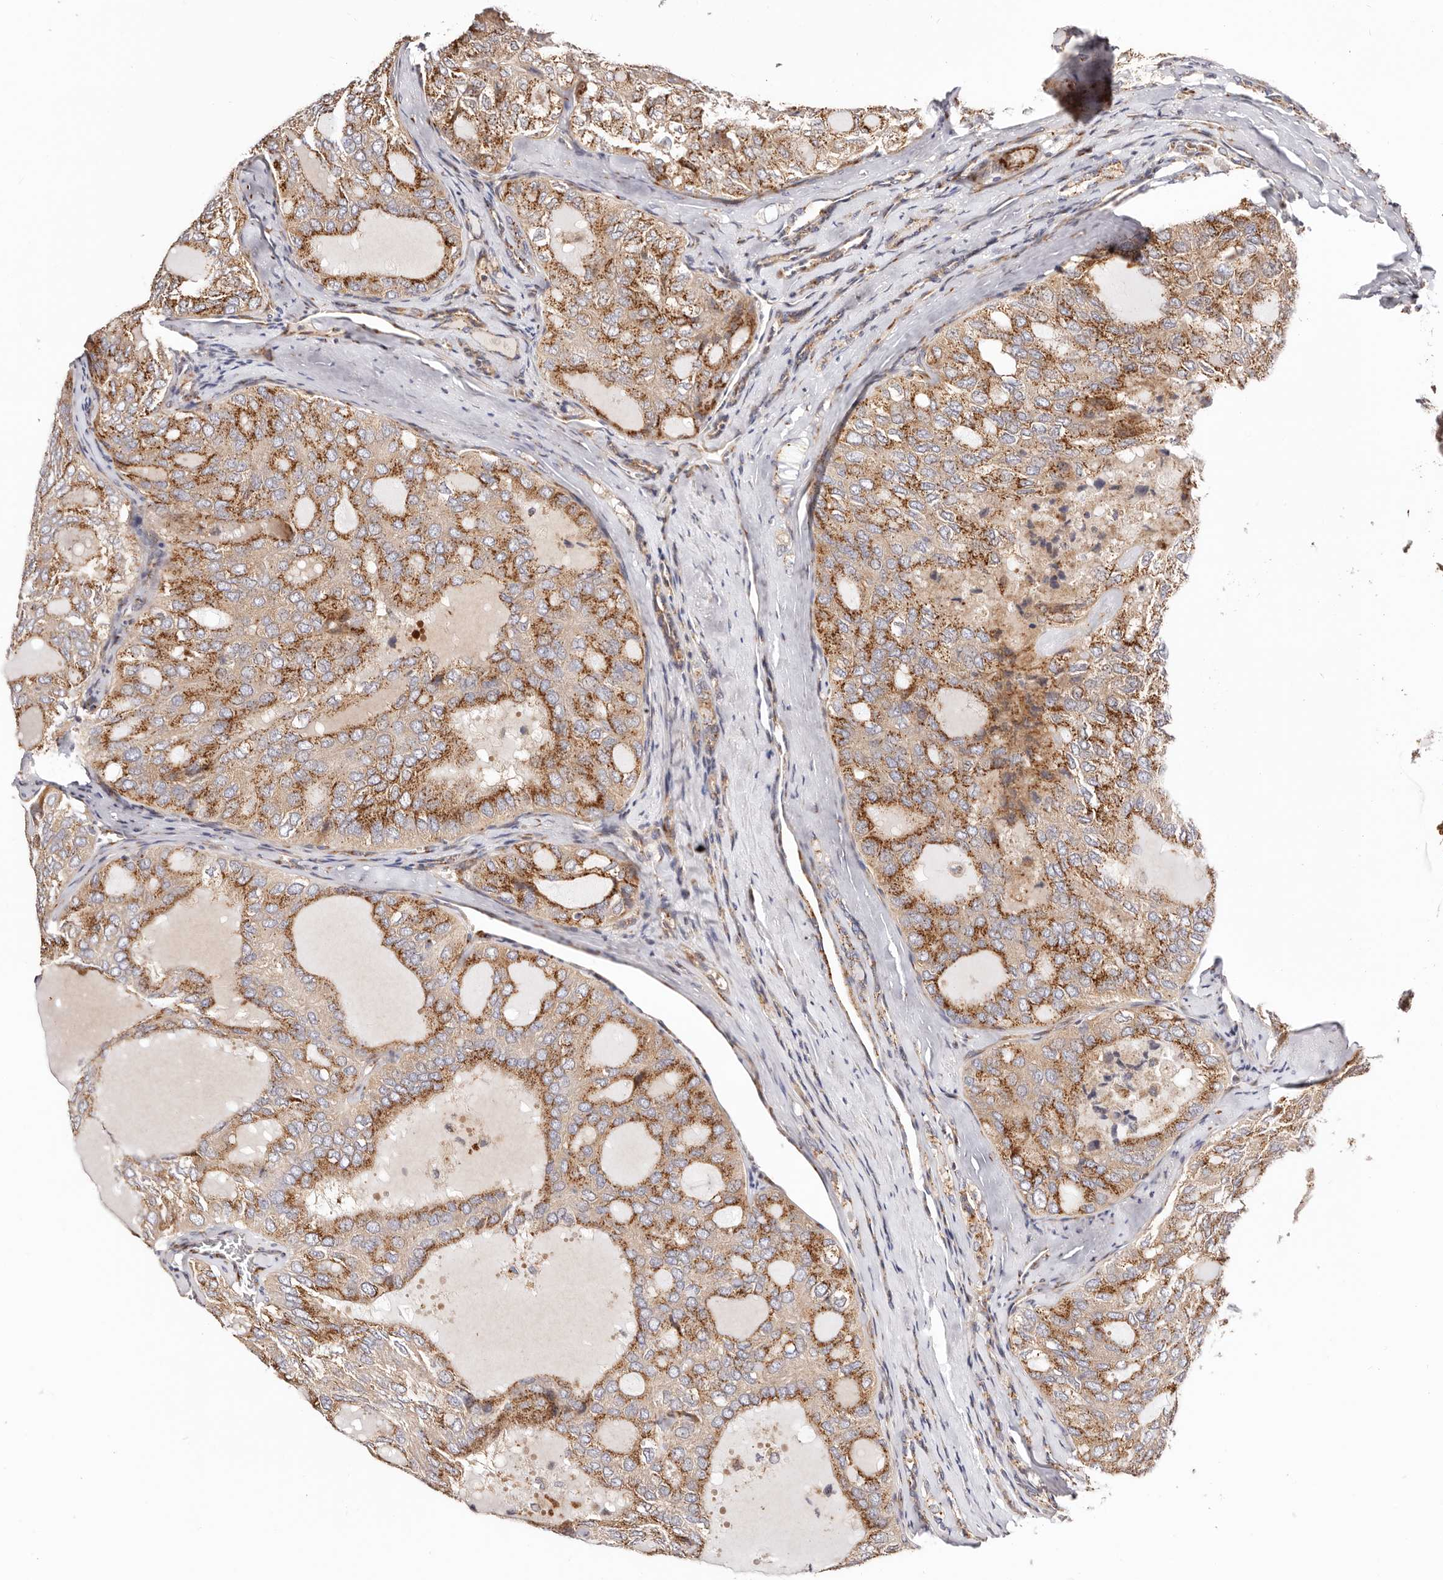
{"staining": {"intensity": "strong", "quantity": ">75%", "location": "cytoplasmic/membranous"}, "tissue": "thyroid cancer", "cell_type": "Tumor cells", "image_type": "cancer", "snomed": [{"axis": "morphology", "description": "Follicular adenoma carcinoma, NOS"}, {"axis": "topography", "description": "Thyroid gland"}], "caption": "Follicular adenoma carcinoma (thyroid) stained for a protein reveals strong cytoplasmic/membranous positivity in tumor cells.", "gene": "MAPK6", "patient": {"sex": "male", "age": 75}}